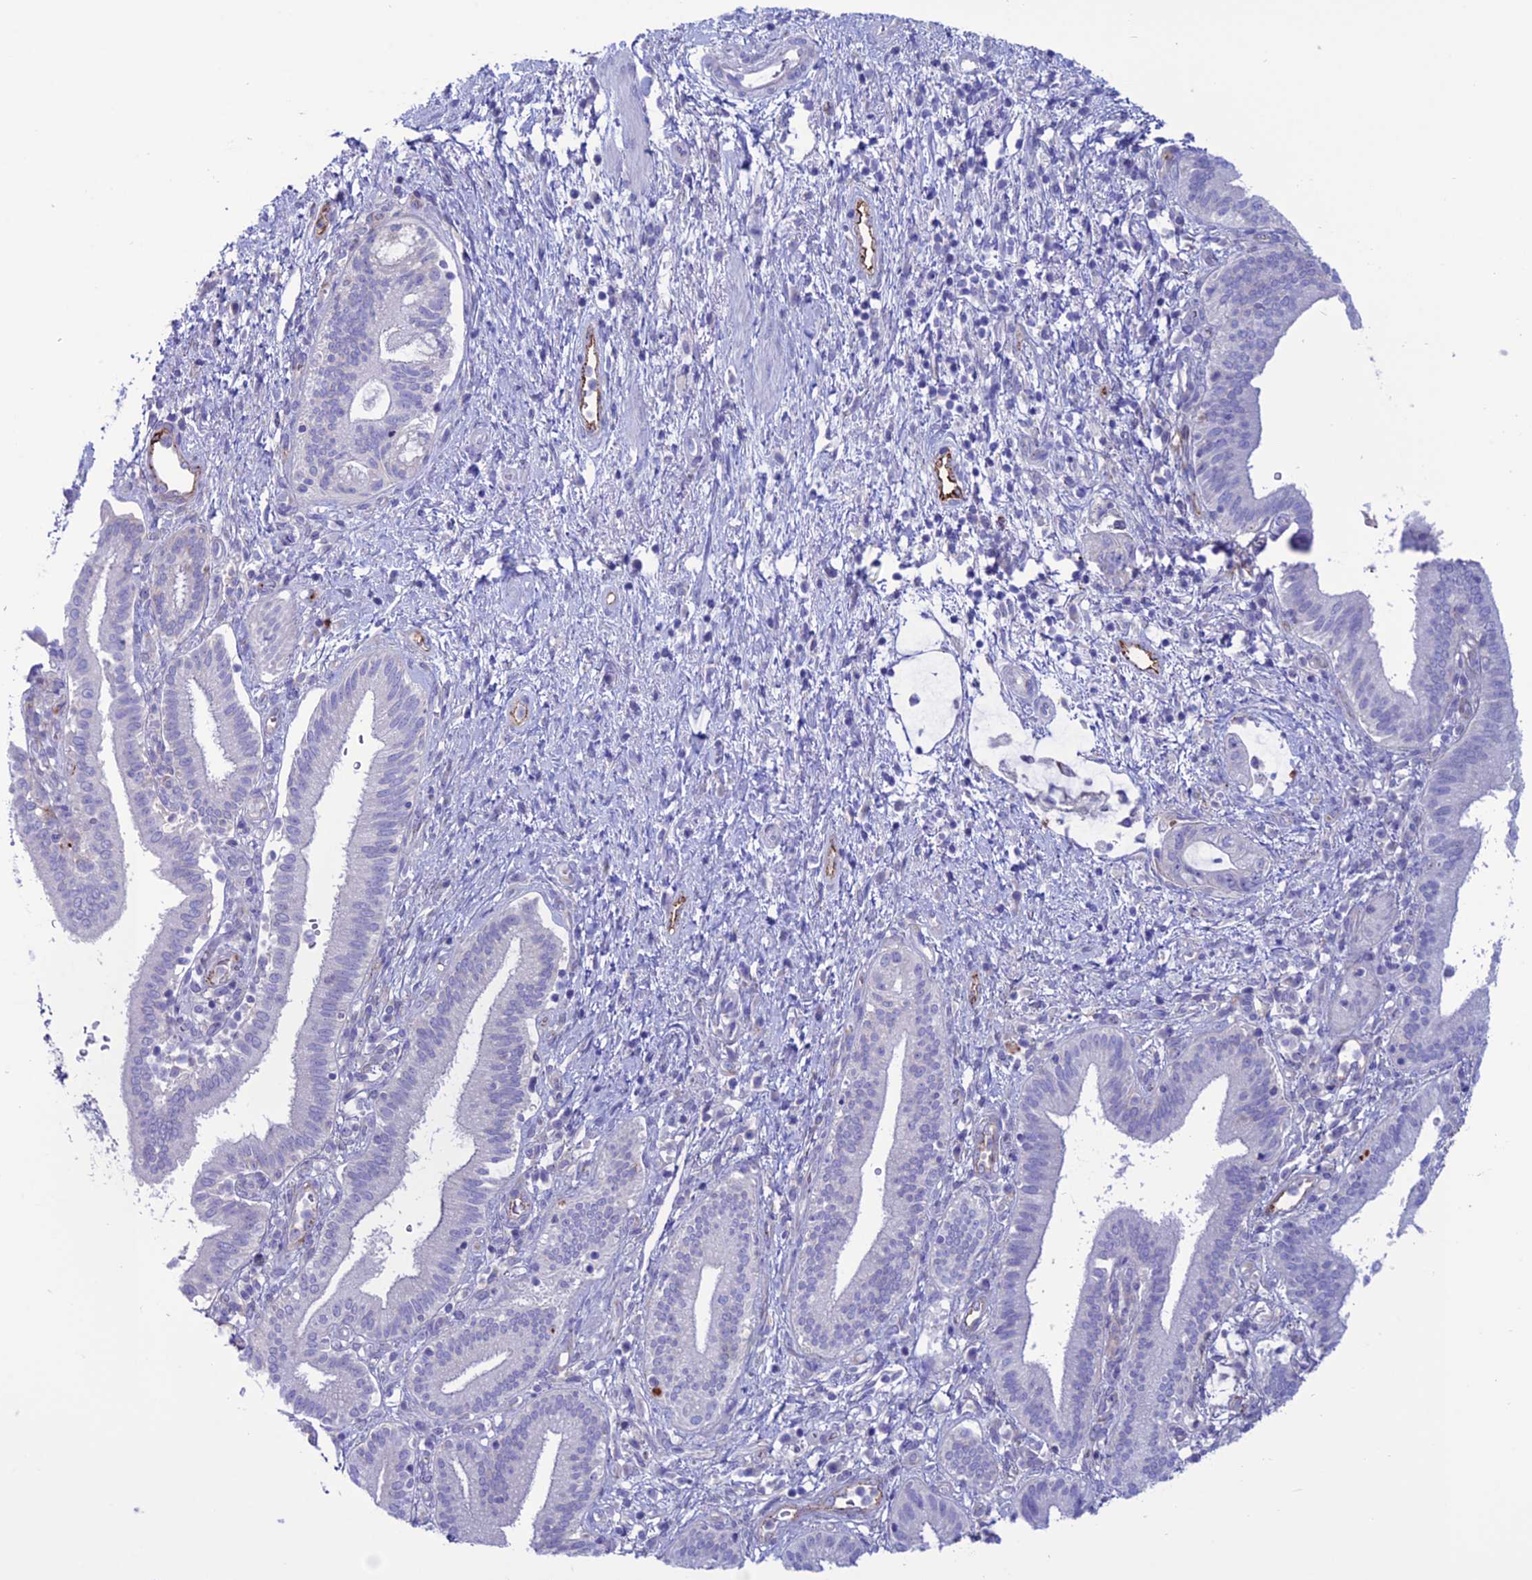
{"staining": {"intensity": "negative", "quantity": "none", "location": "none"}, "tissue": "pancreatic cancer", "cell_type": "Tumor cells", "image_type": "cancer", "snomed": [{"axis": "morphology", "description": "Adenocarcinoma, NOS"}, {"axis": "topography", "description": "Pancreas"}], "caption": "DAB (3,3'-diaminobenzidine) immunohistochemical staining of pancreatic cancer (adenocarcinoma) demonstrates no significant positivity in tumor cells. Nuclei are stained in blue.", "gene": "CDC42EP5", "patient": {"sex": "female", "age": 73}}